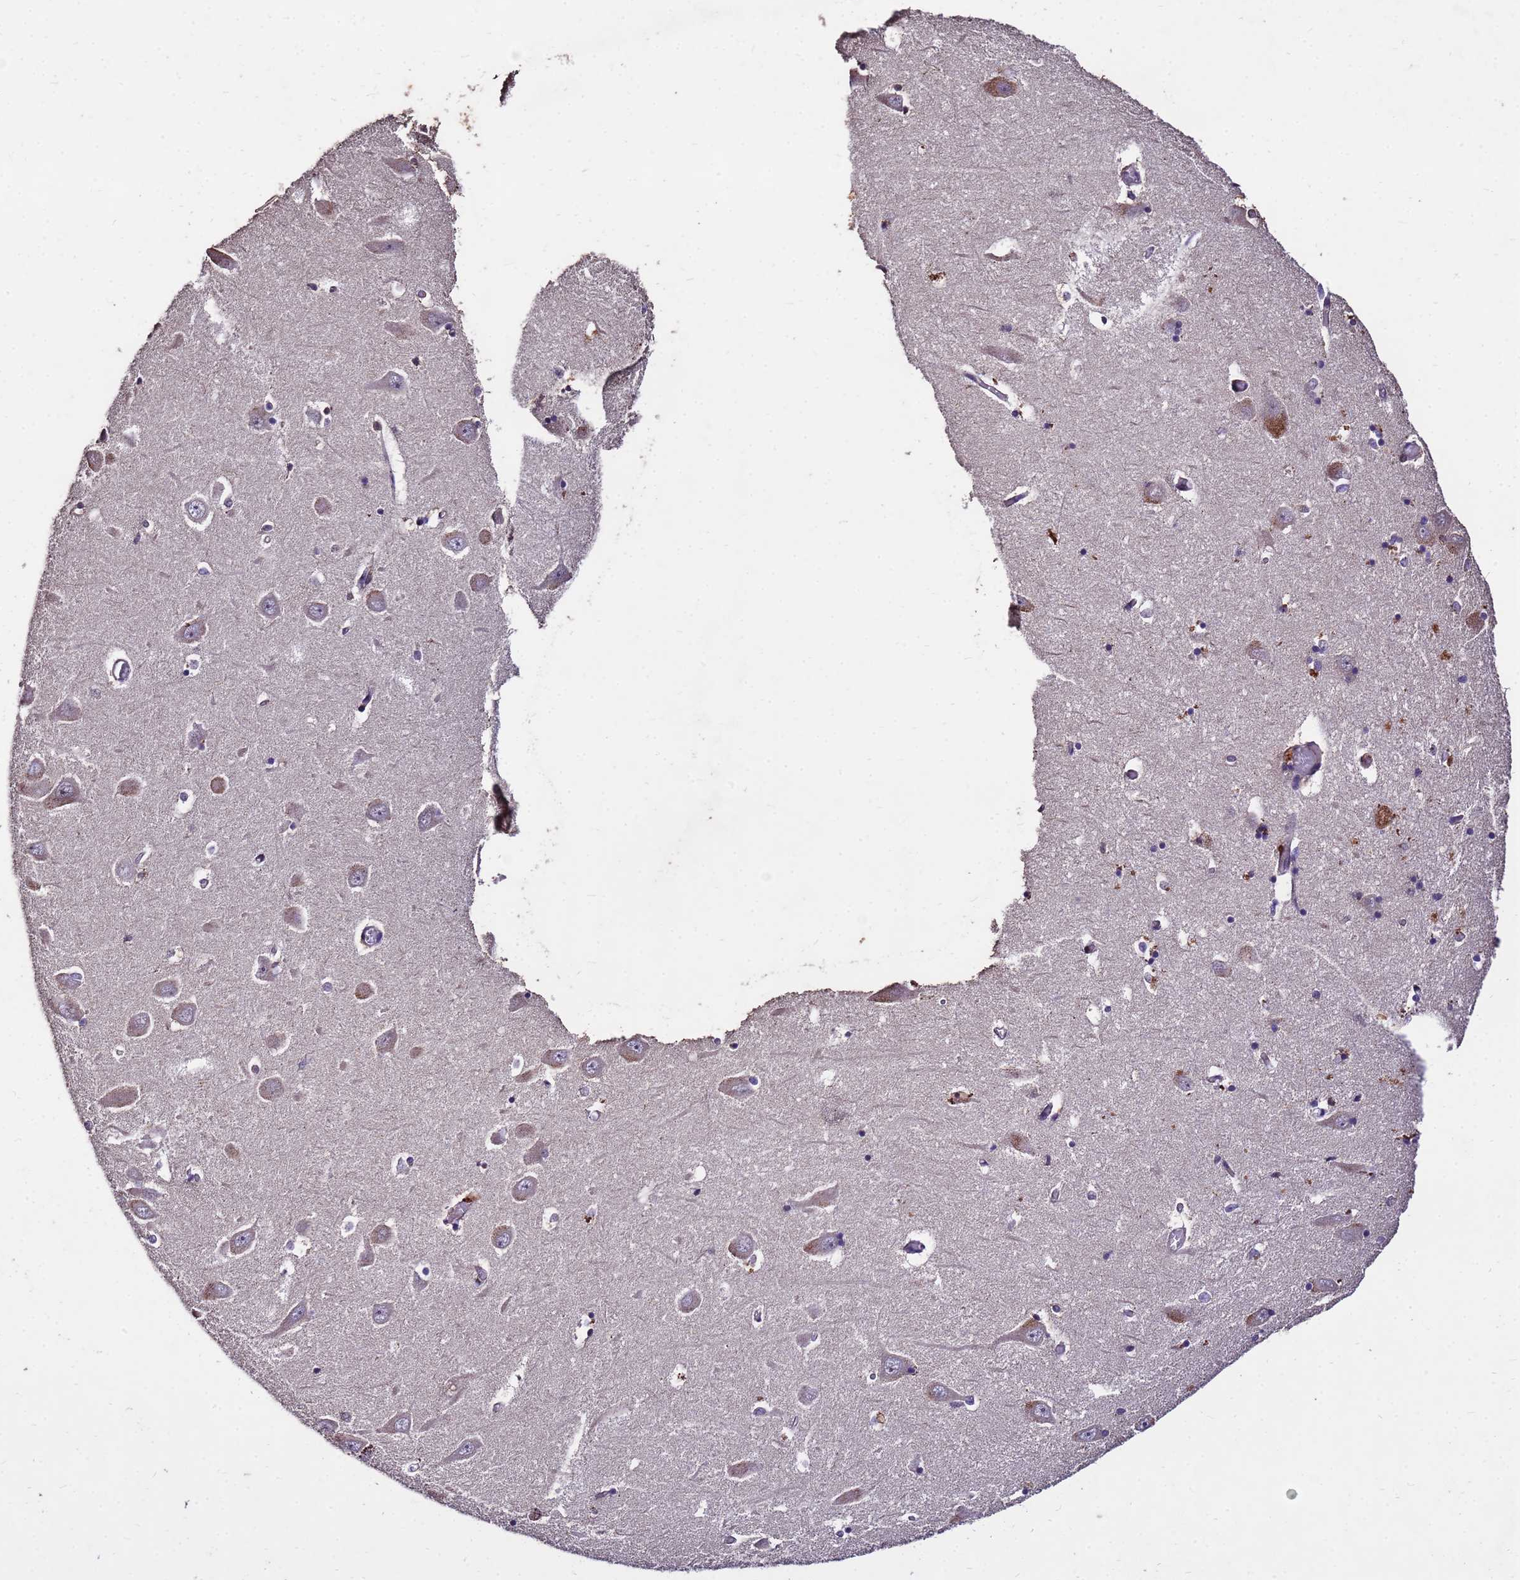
{"staining": {"intensity": "weak", "quantity": "25%-75%", "location": "cytoplasmic/membranous"}, "tissue": "hippocampus", "cell_type": "Glial cells", "image_type": "normal", "snomed": [{"axis": "morphology", "description": "Normal tissue, NOS"}, {"axis": "topography", "description": "Hippocampus"}], "caption": "Immunohistochemical staining of normal hippocampus displays weak cytoplasmic/membranous protein positivity in about 25%-75% of glial cells.", "gene": "TOR4A", "patient": {"sex": "male", "age": 70}}